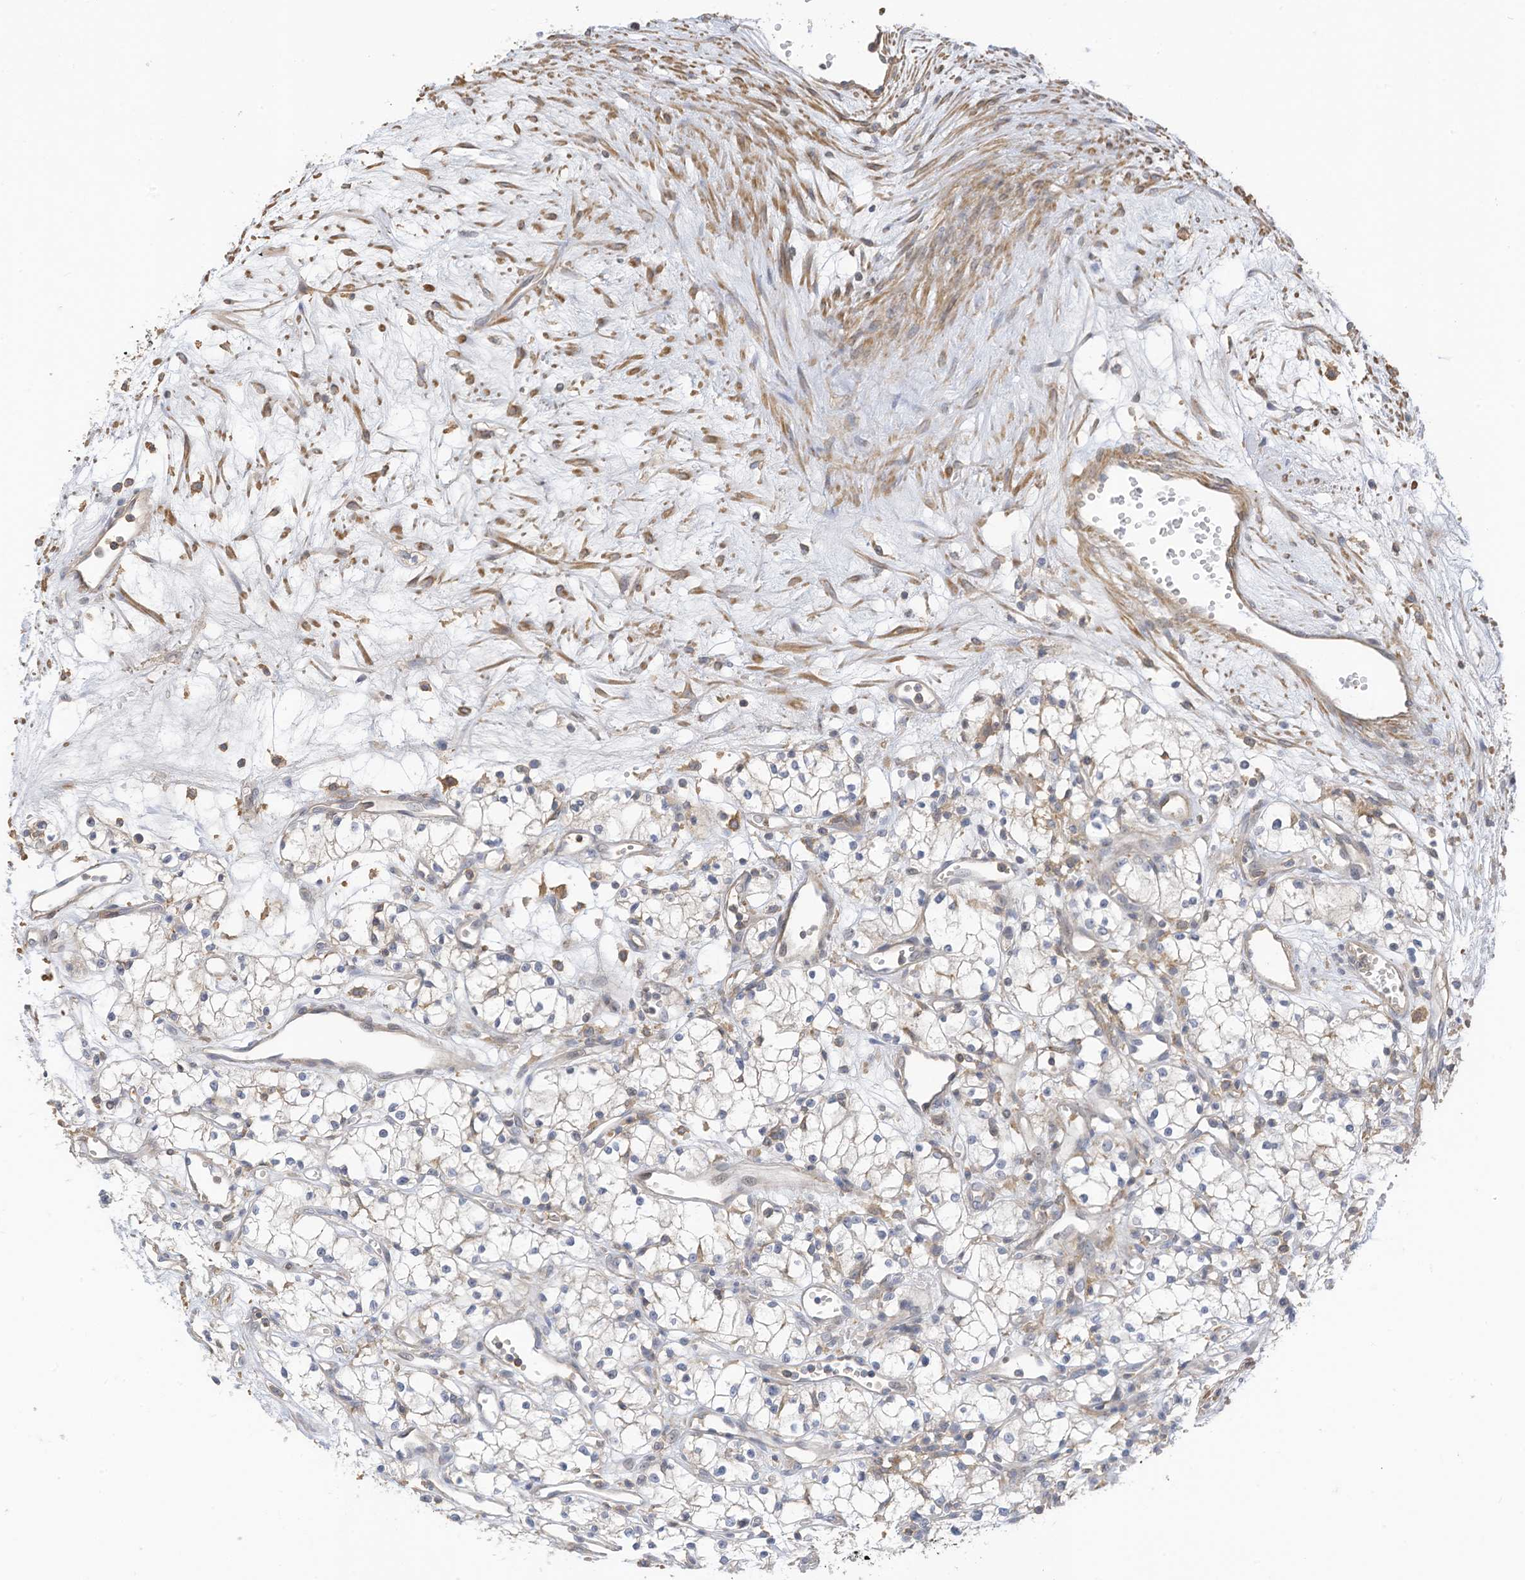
{"staining": {"intensity": "negative", "quantity": "none", "location": "none"}, "tissue": "renal cancer", "cell_type": "Tumor cells", "image_type": "cancer", "snomed": [{"axis": "morphology", "description": "Adenocarcinoma, NOS"}, {"axis": "topography", "description": "Kidney"}], "caption": "DAB immunohistochemical staining of human adenocarcinoma (renal) demonstrates no significant staining in tumor cells.", "gene": "SLFN14", "patient": {"sex": "male", "age": 59}}